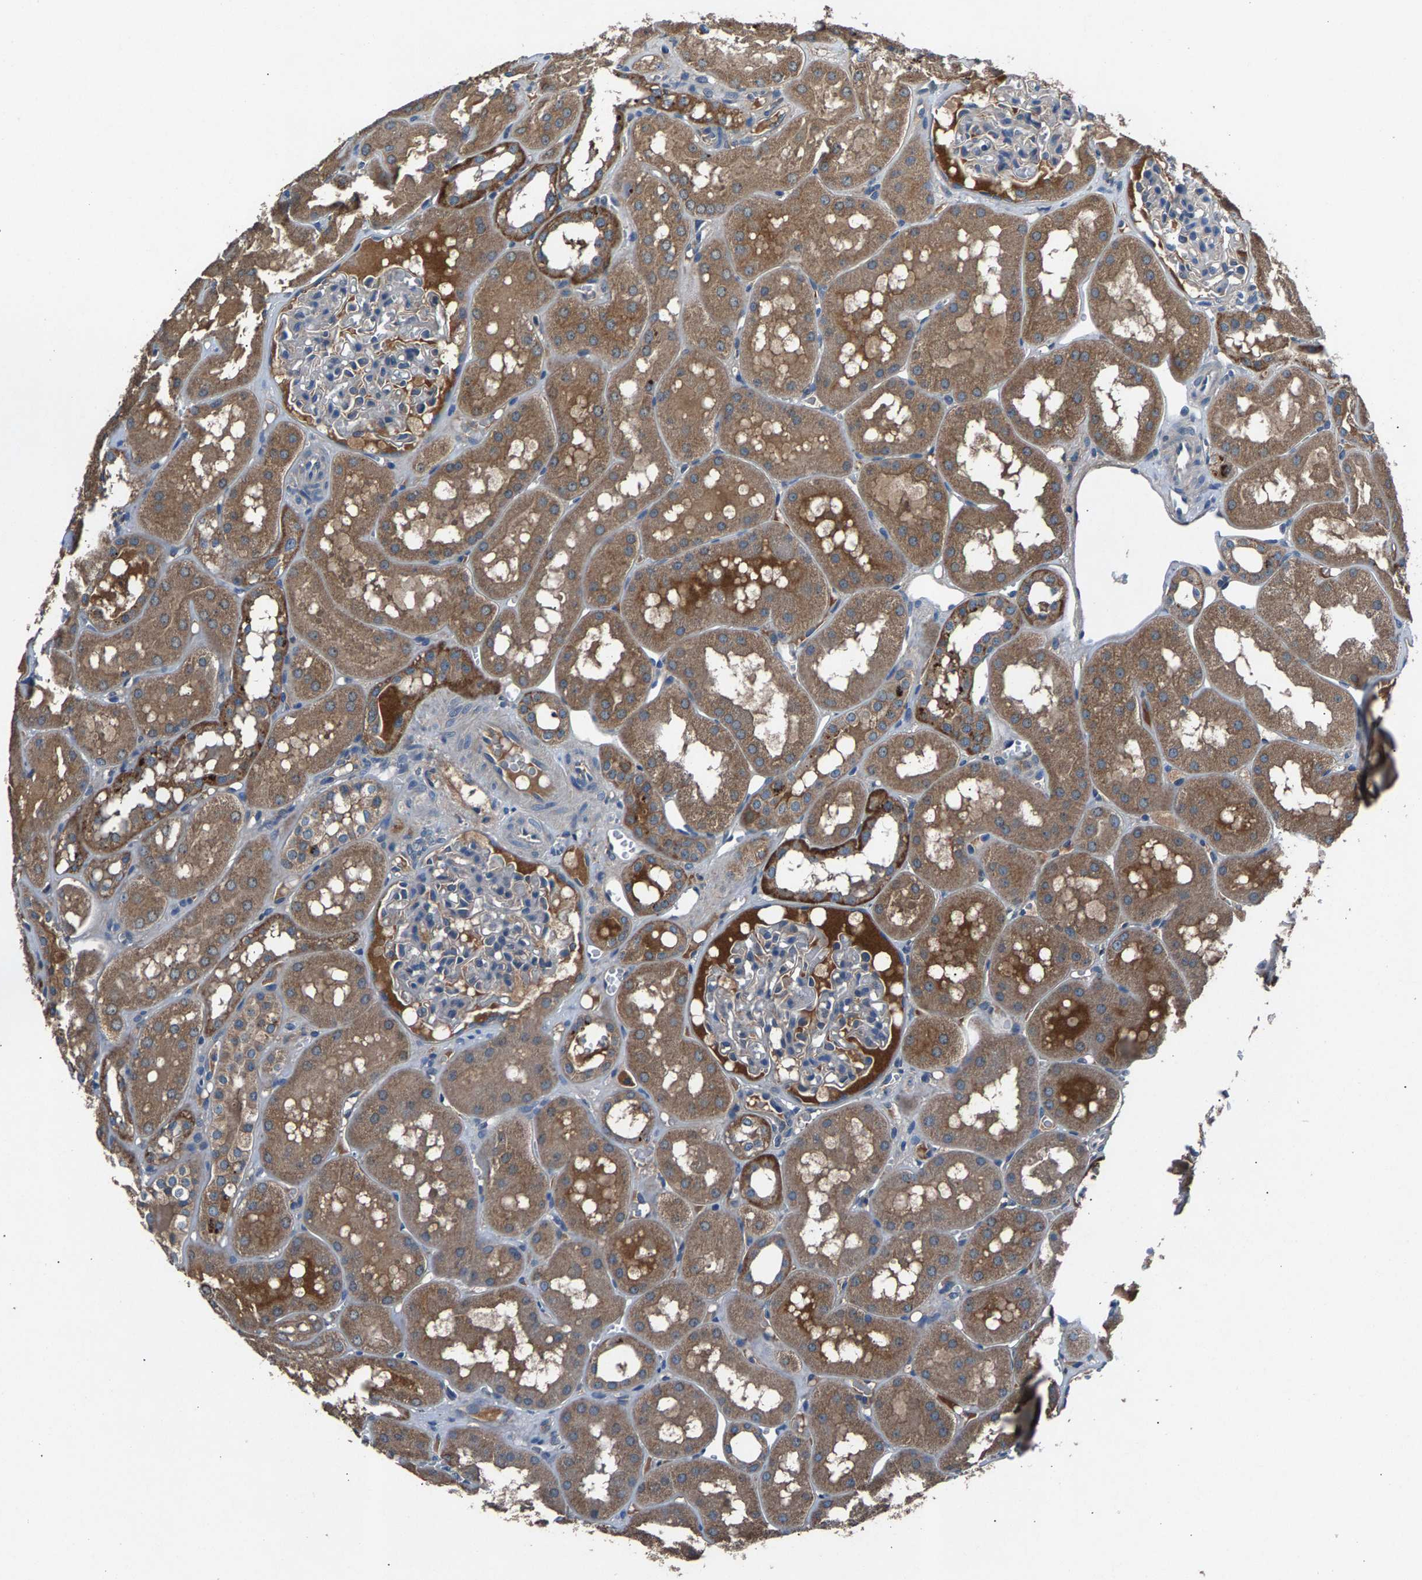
{"staining": {"intensity": "weak", "quantity": "25%-75%", "location": "cytoplasmic/membranous"}, "tissue": "kidney", "cell_type": "Cells in glomeruli", "image_type": "normal", "snomed": [{"axis": "morphology", "description": "Normal tissue, NOS"}, {"axis": "topography", "description": "Kidney"}, {"axis": "topography", "description": "Urinary bladder"}], "caption": "Immunohistochemistry micrograph of benign human kidney stained for a protein (brown), which shows low levels of weak cytoplasmic/membranous staining in about 25%-75% of cells in glomeruli.", "gene": "PRXL2C", "patient": {"sex": "male", "age": 16}}